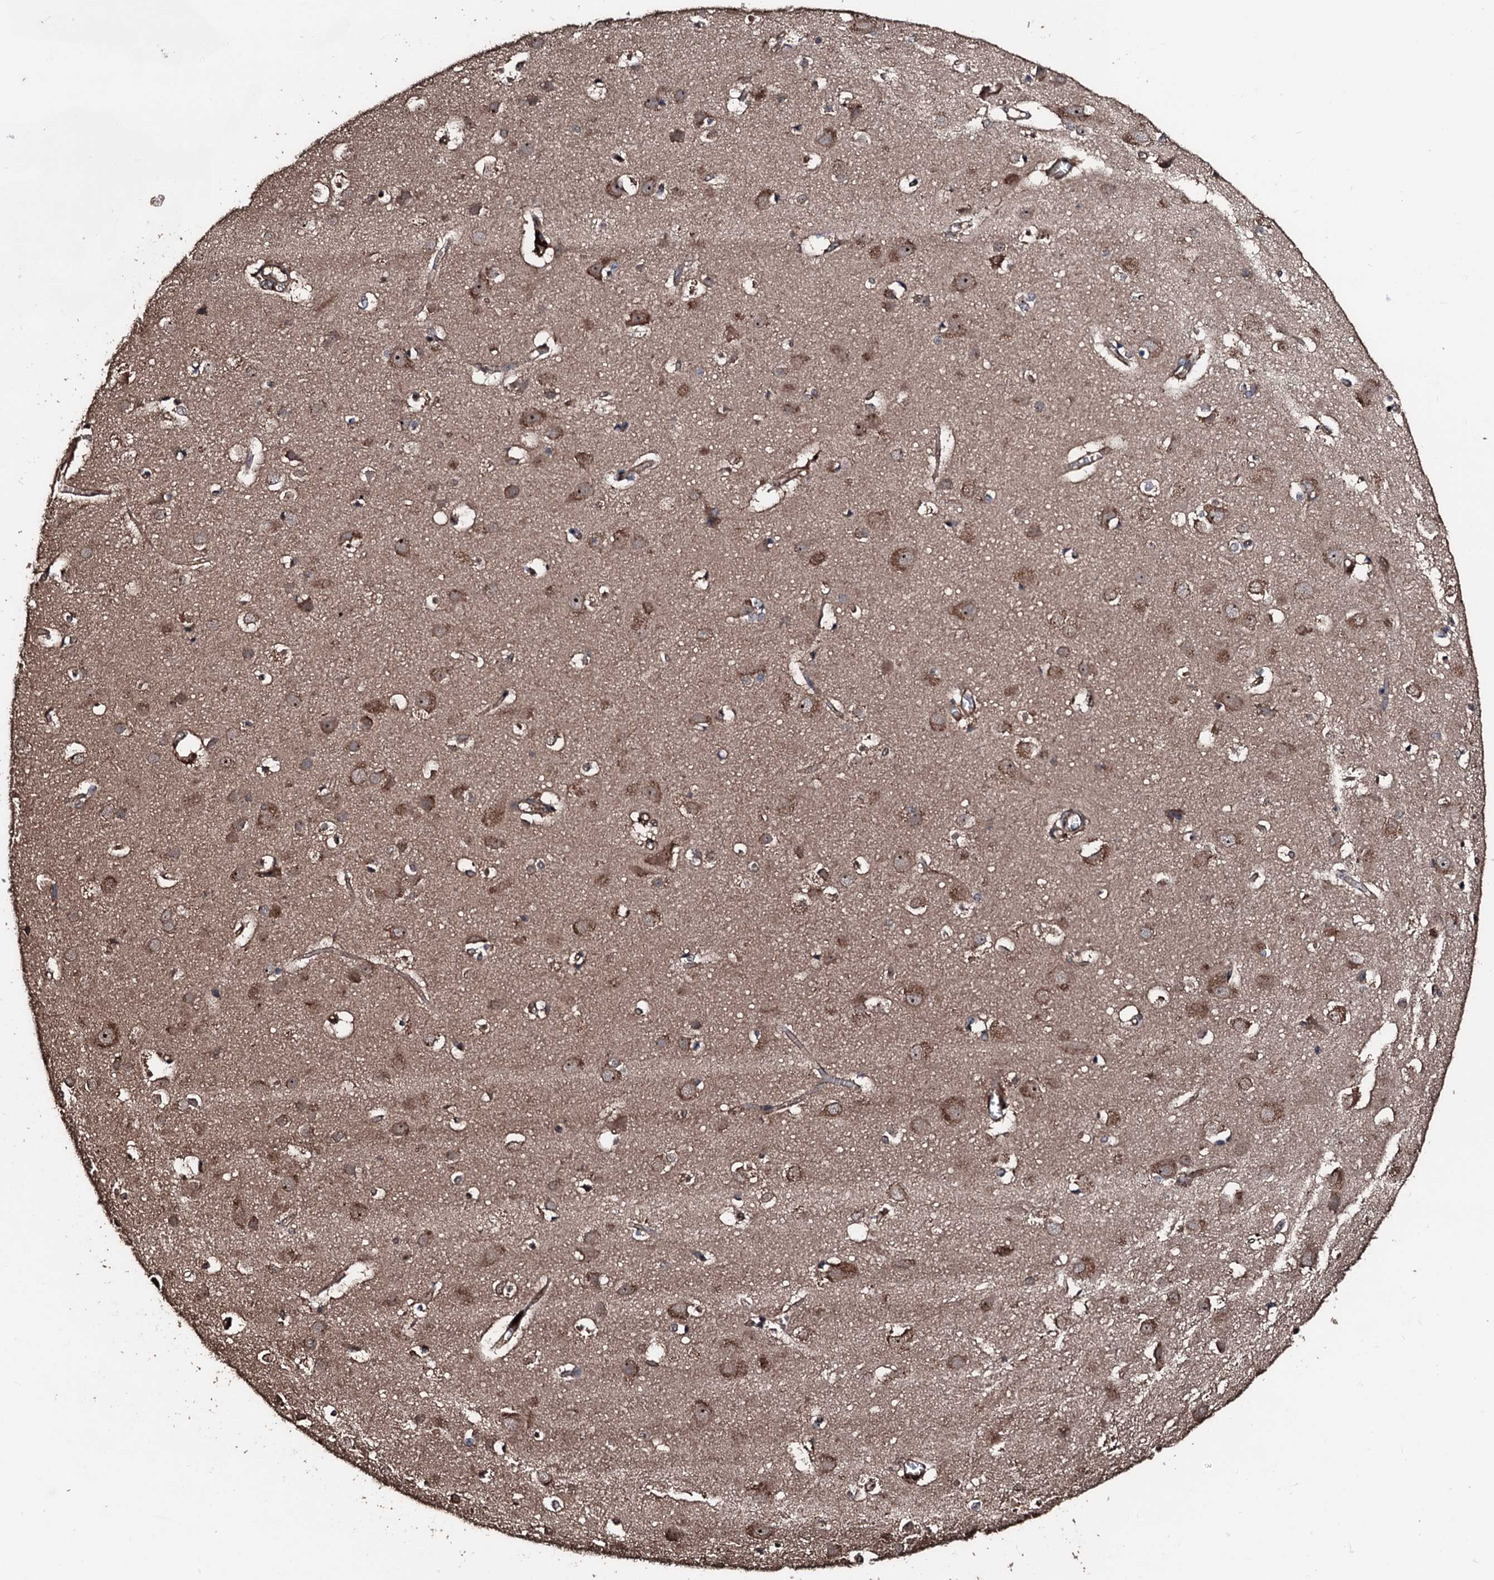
{"staining": {"intensity": "moderate", "quantity": ">75%", "location": "cytoplasmic/membranous"}, "tissue": "cerebral cortex", "cell_type": "Endothelial cells", "image_type": "normal", "snomed": [{"axis": "morphology", "description": "Normal tissue, NOS"}, {"axis": "topography", "description": "Cerebral cortex"}], "caption": "Cerebral cortex stained for a protein reveals moderate cytoplasmic/membranous positivity in endothelial cells. (DAB (3,3'-diaminobenzidine) IHC with brightfield microscopy, high magnification).", "gene": "KIF18A", "patient": {"sex": "male", "age": 54}}